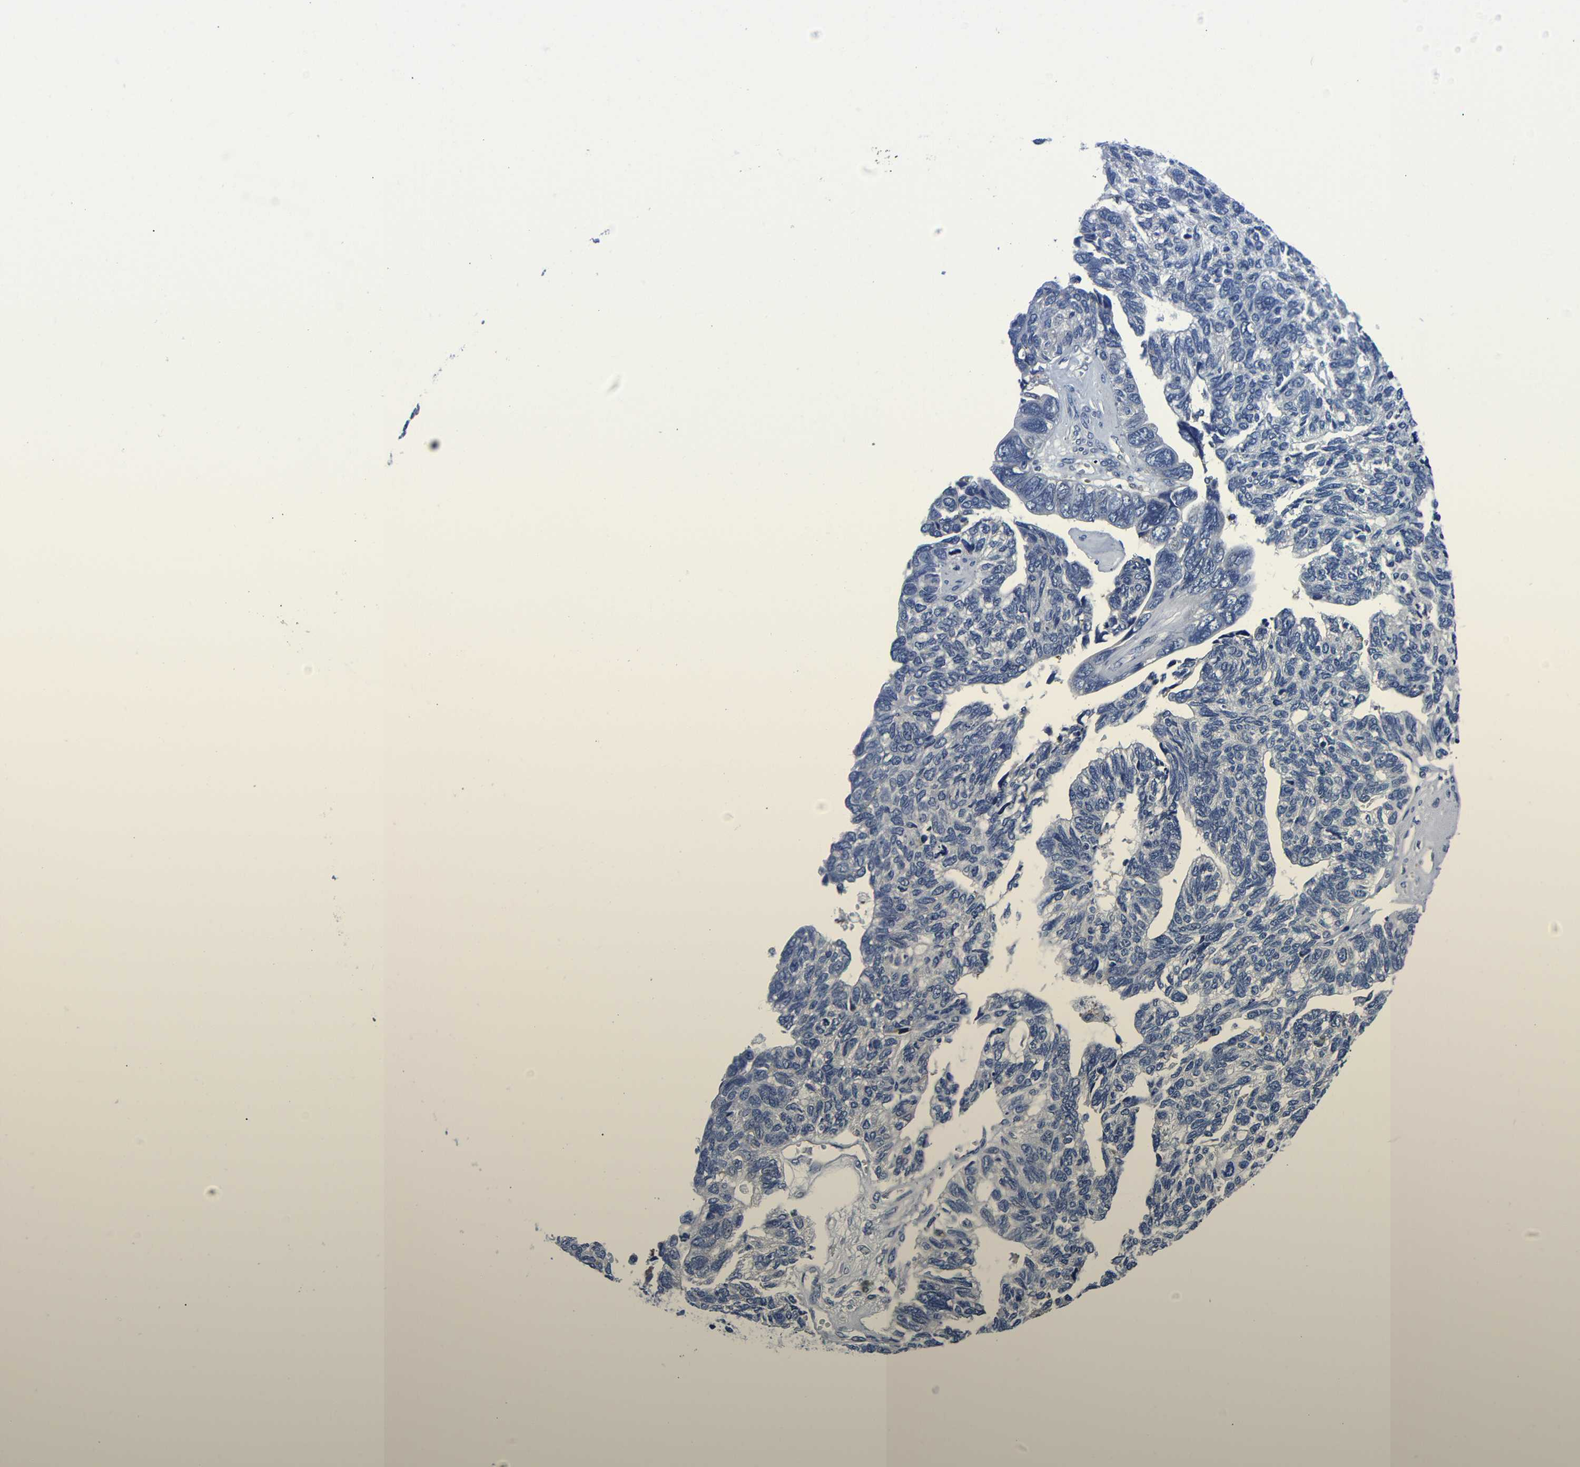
{"staining": {"intensity": "negative", "quantity": "none", "location": "none"}, "tissue": "ovarian cancer", "cell_type": "Tumor cells", "image_type": "cancer", "snomed": [{"axis": "morphology", "description": "Cystadenocarcinoma, serous, NOS"}, {"axis": "topography", "description": "Ovary"}], "caption": "Ovarian serous cystadenocarcinoma stained for a protein using immunohistochemistry exhibits no staining tumor cells.", "gene": "CLEC4G", "patient": {"sex": "female", "age": 79}}